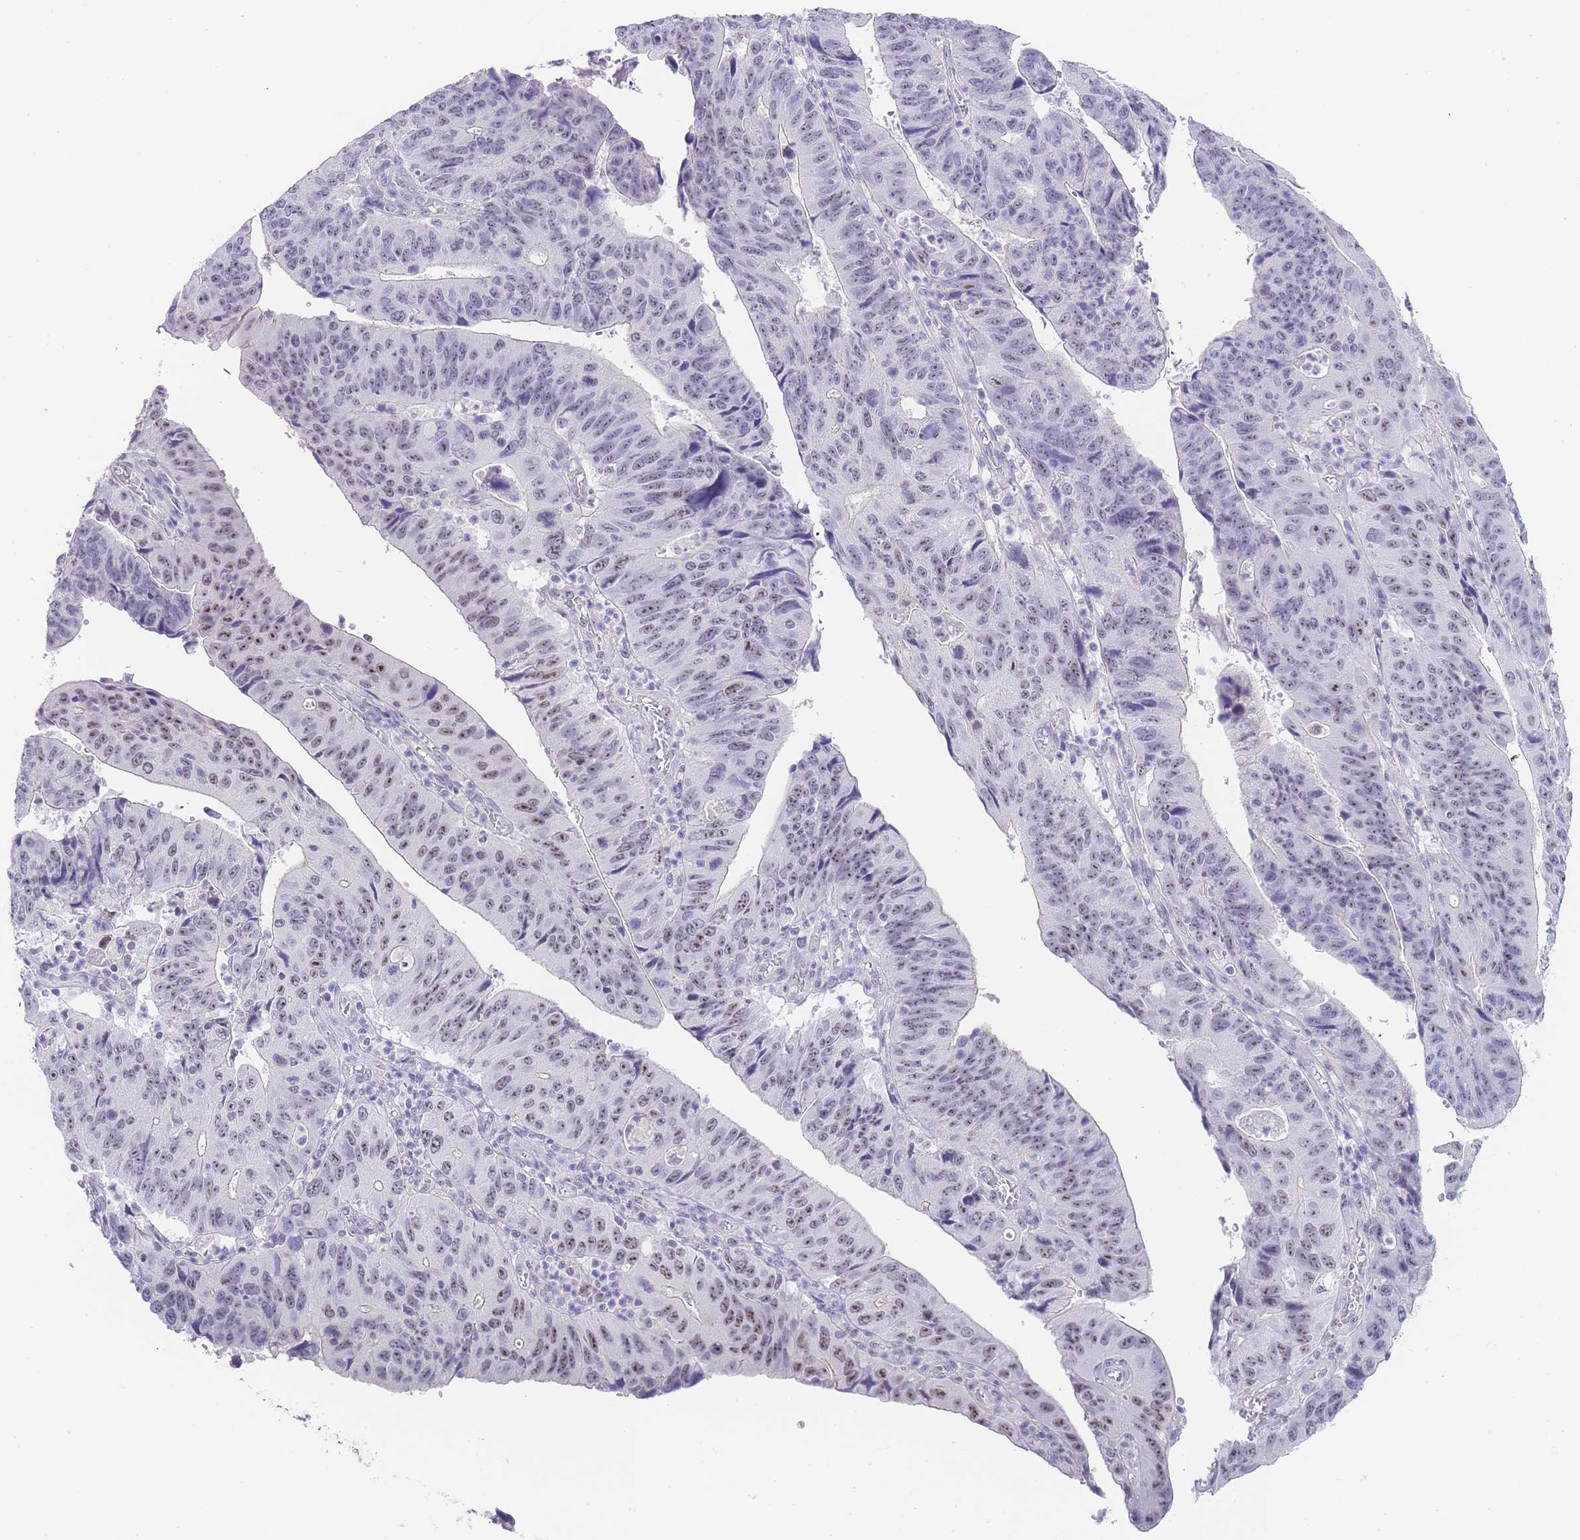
{"staining": {"intensity": "weak", "quantity": ">75%", "location": "nuclear"}, "tissue": "stomach cancer", "cell_type": "Tumor cells", "image_type": "cancer", "snomed": [{"axis": "morphology", "description": "Adenocarcinoma, NOS"}, {"axis": "topography", "description": "Stomach"}], "caption": "Stomach cancer stained for a protein demonstrates weak nuclear positivity in tumor cells.", "gene": "NOP14", "patient": {"sex": "male", "age": 59}}